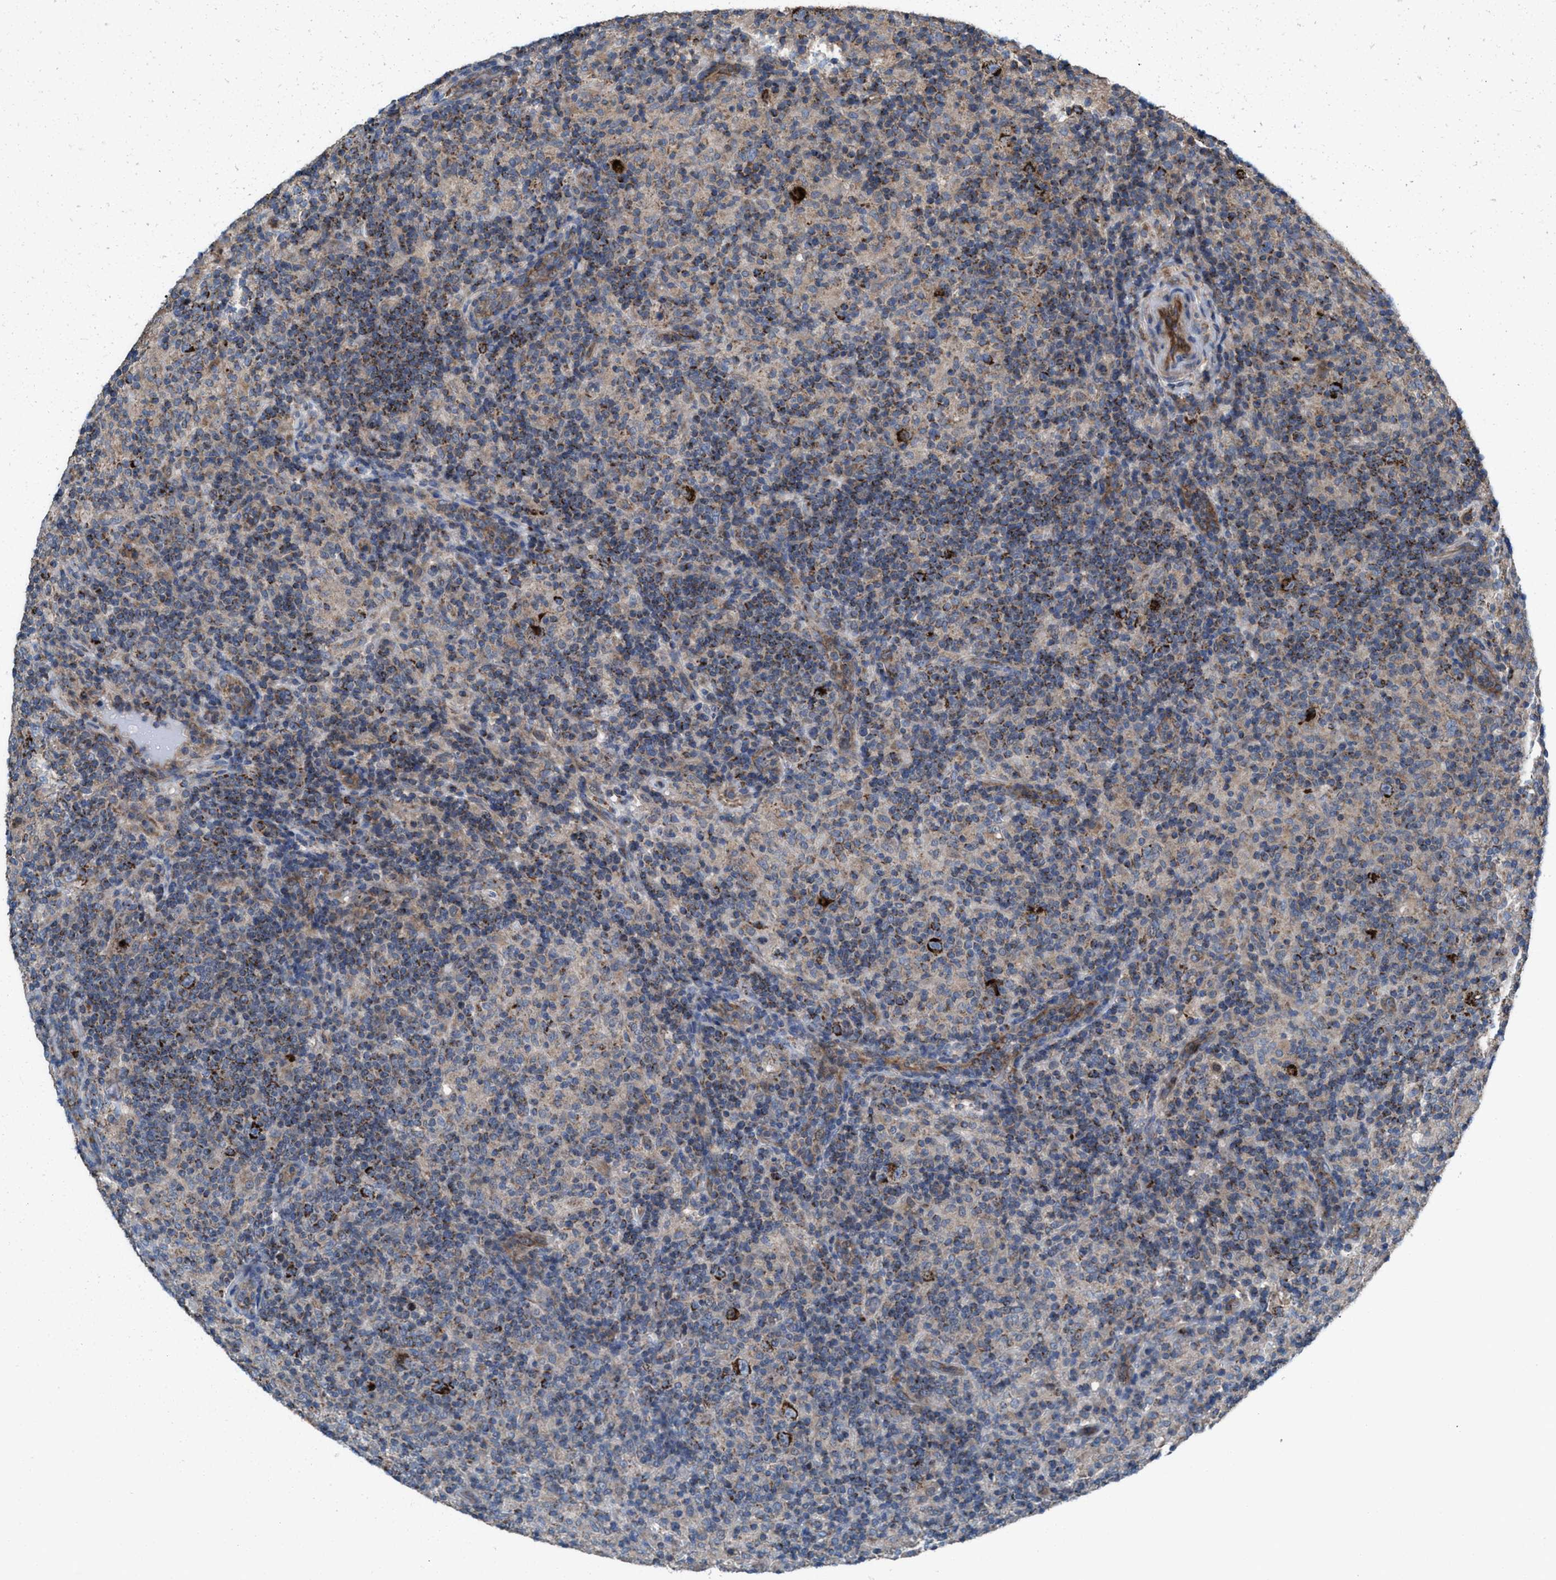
{"staining": {"intensity": "strong", "quantity": ">75%", "location": "cytoplasmic/membranous"}, "tissue": "lymphoma", "cell_type": "Tumor cells", "image_type": "cancer", "snomed": [{"axis": "morphology", "description": "Hodgkin's disease, NOS"}, {"axis": "topography", "description": "Lymph node"}], "caption": "Strong cytoplasmic/membranous protein staining is present in about >75% of tumor cells in lymphoma. (brown staining indicates protein expression, while blue staining denotes nuclei).", "gene": "MRM1", "patient": {"sex": "male", "age": 70}}